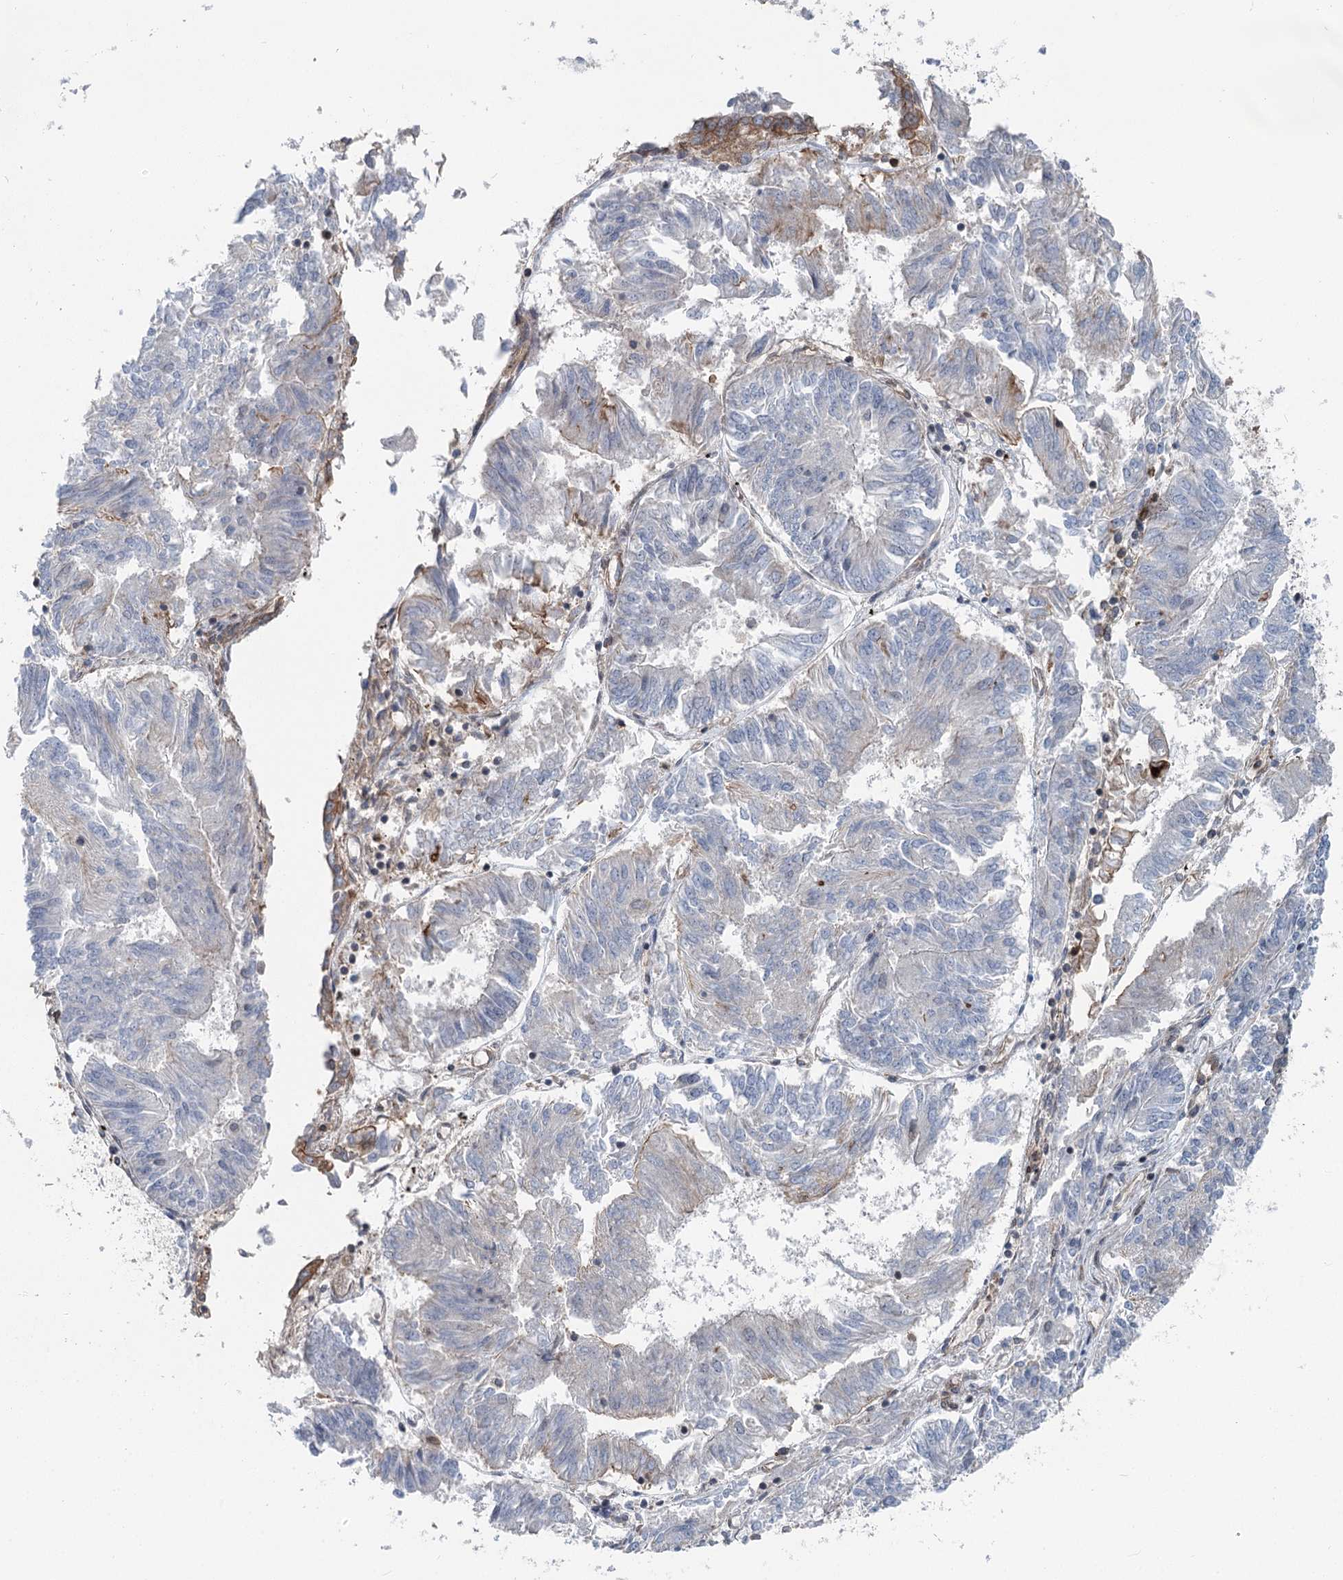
{"staining": {"intensity": "negative", "quantity": "none", "location": "none"}, "tissue": "endometrial cancer", "cell_type": "Tumor cells", "image_type": "cancer", "snomed": [{"axis": "morphology", "description": "Adenocarcinoma, NOS"}, {"axis": "topography", "description": "Endometrium"}], "caption": "Tumor cells are negative for protein expression in human adenocarcinoma (endometrial). (Stains: DAB IHC with hematoxylin counter stain, Microscopy: brightfield microscopy at high magnification).", "gene": "IQSEC1", "patient": {"sex": "female", "age": 58}}